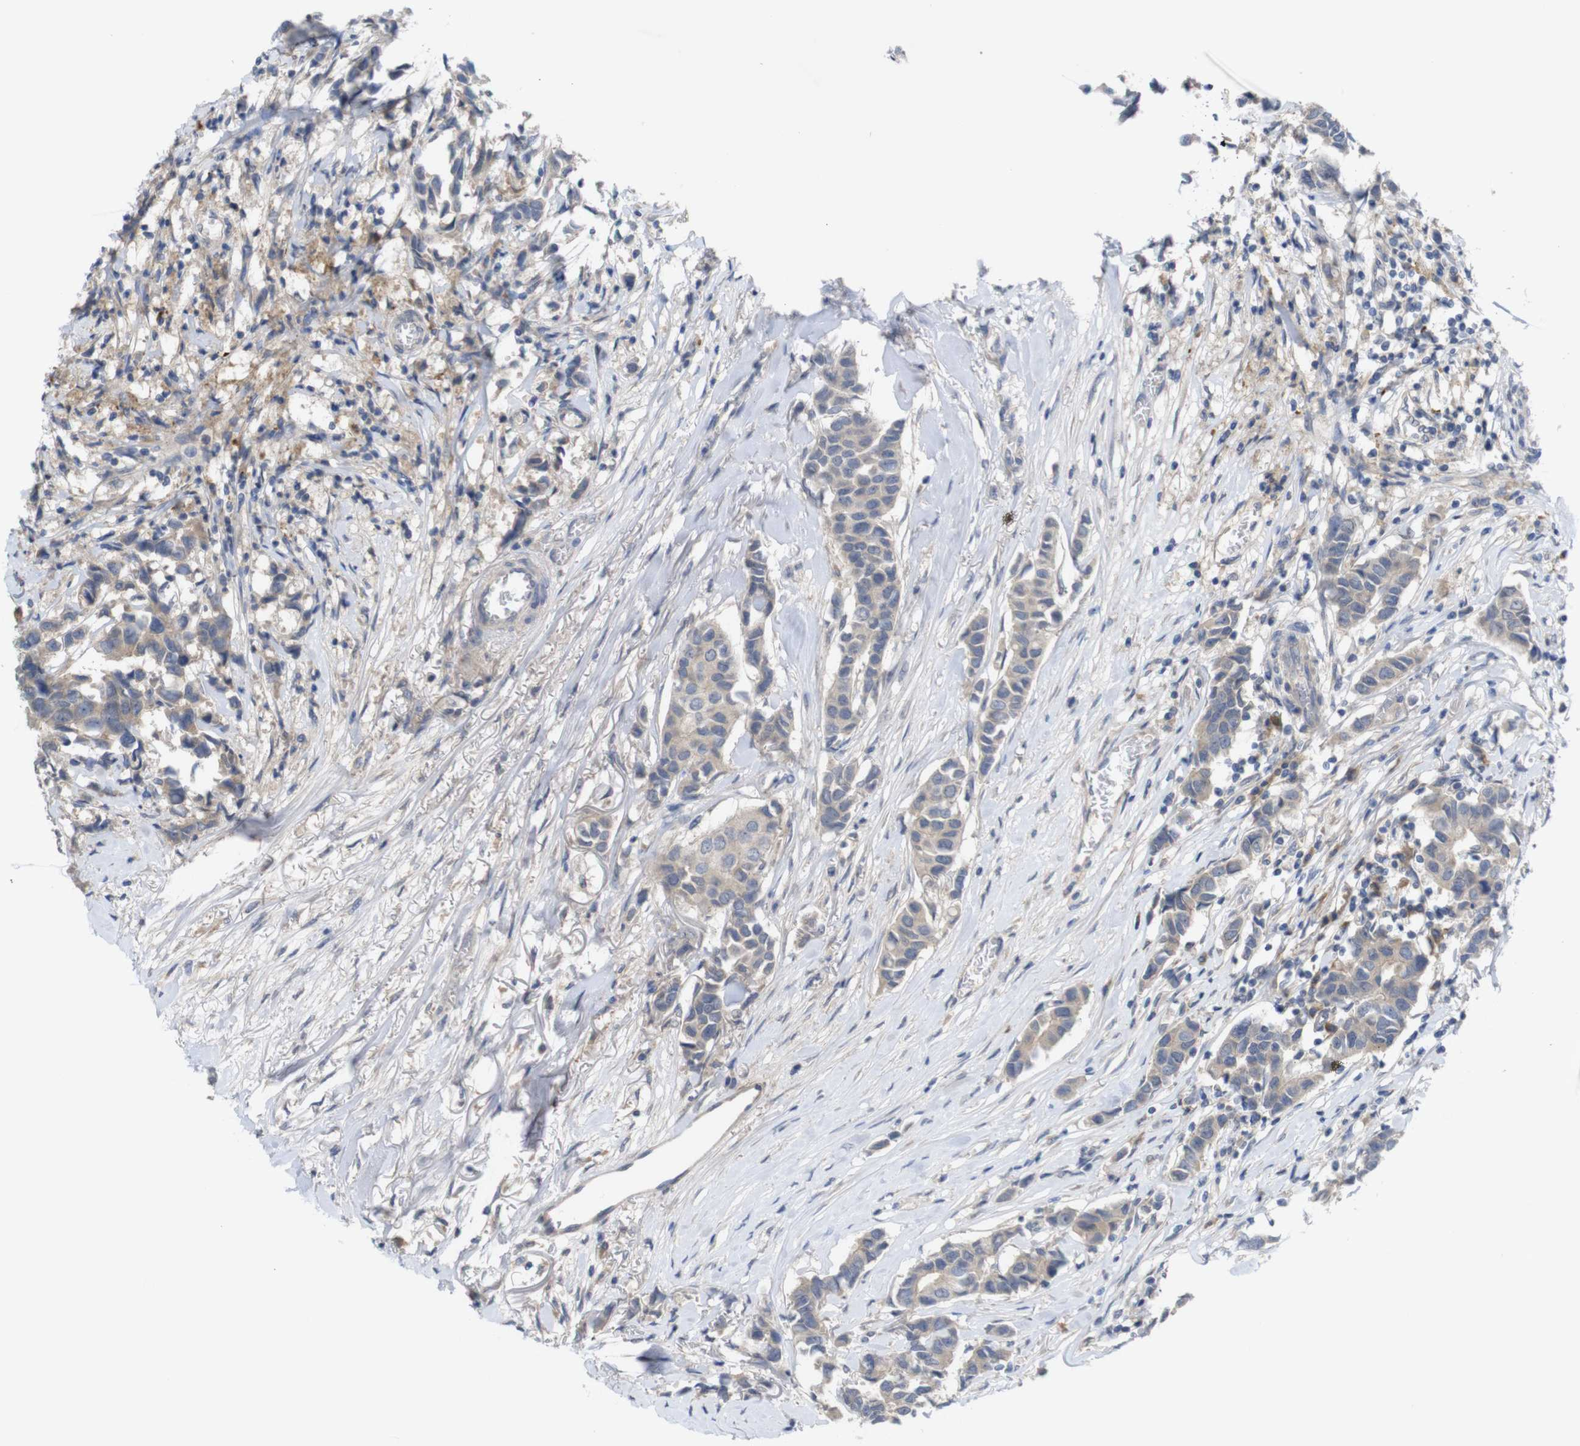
{"staining": {"intensity": "weak", "quantity": "25%-75%", "location": "cytoplasmic/membranous"}, "tissue": "breast cancer", "cell_type": "Tumor cells", "image_type": "cancer", "snomed": [{"axis": "morphology", "description": "Duct carcinoma"}, {"axis": "topography", "description": "Breast"}], "caption": "A brown stain labels weak cytoplasmic/membranous positivity of a protein in human breast cancer tumor cells.", "gene": "BCAR3", "patient": {"sex": "female", "age": 80}}